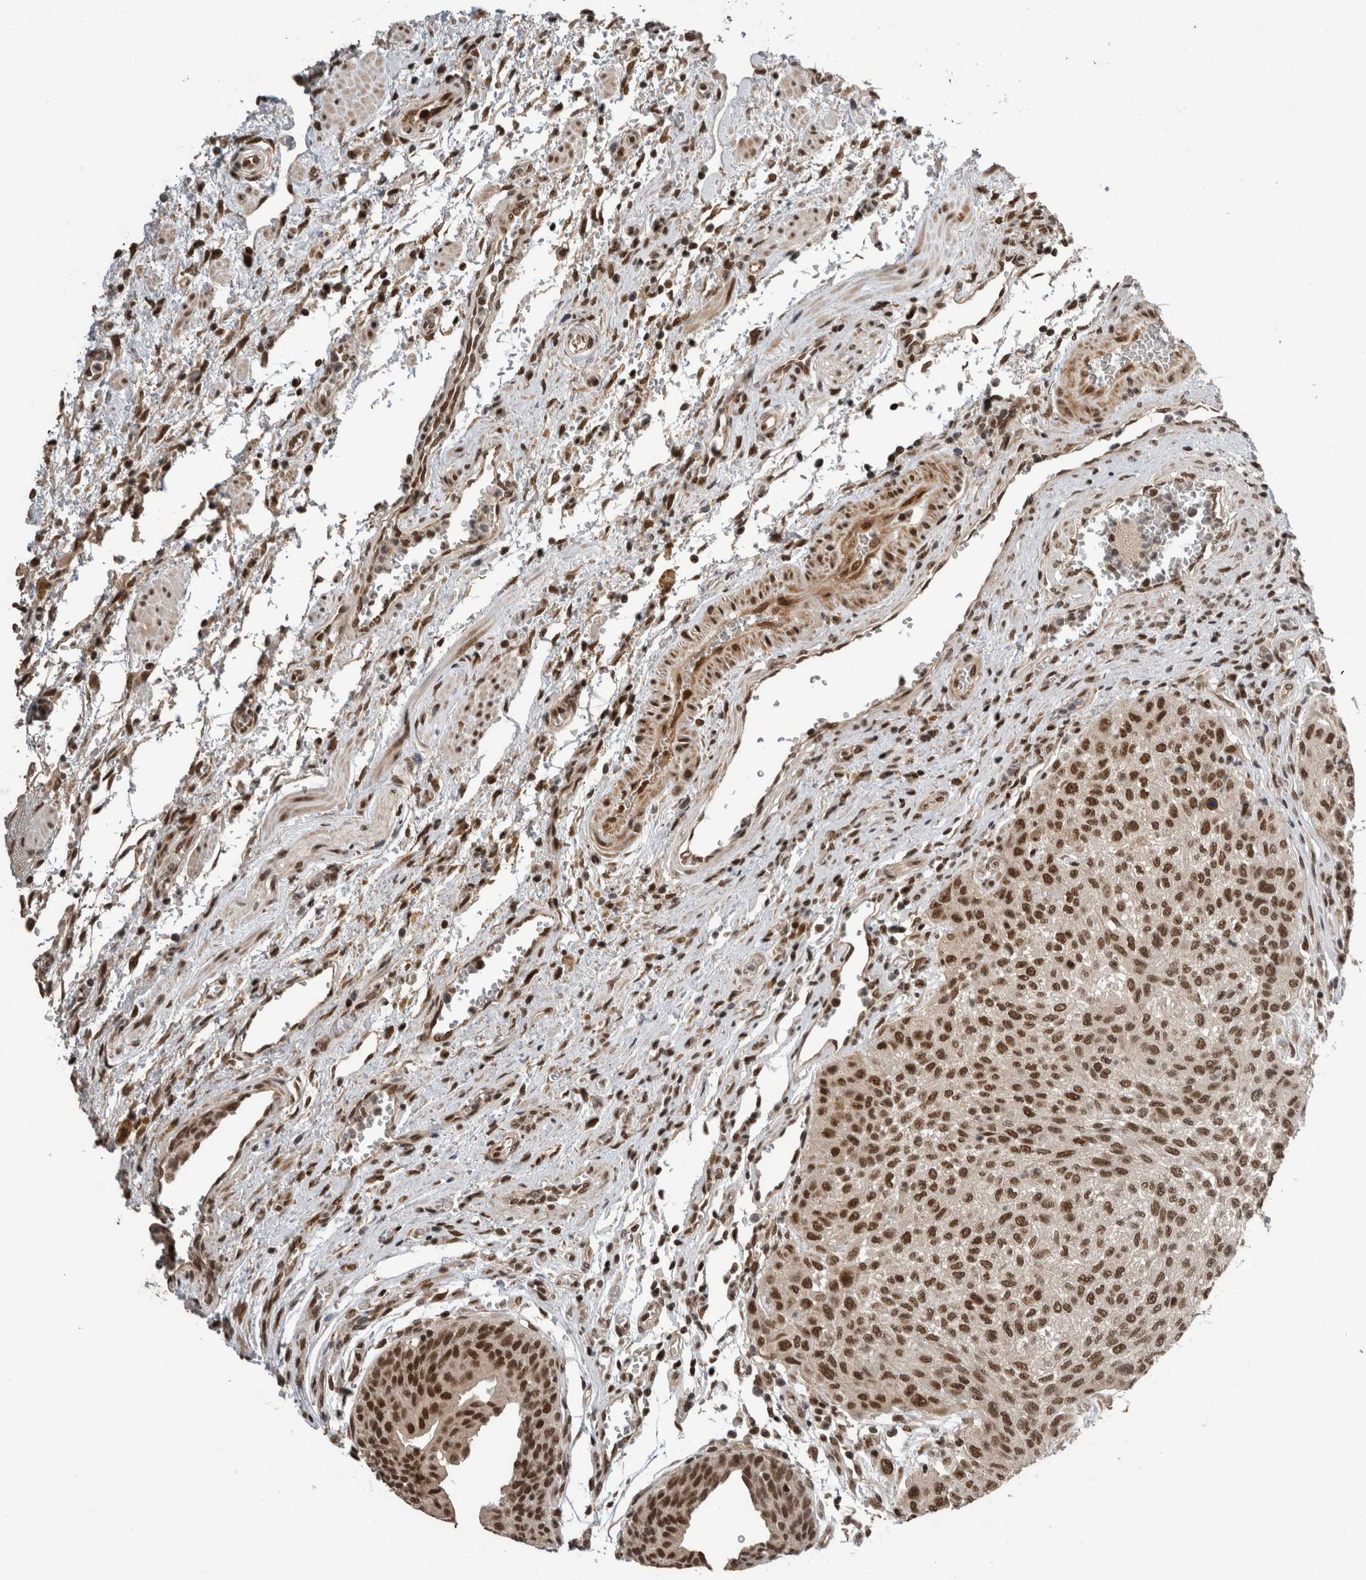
{"staining": {"intensity": "strong", "quantity": ">75%", "location": "nuclear"}, "tissue": "urothelial cancer", "cell_type": "Tumor cells", "image_type": "cancer", "snomed": [{"axis": "morphology", "description": "Urothelial carcinoma, Low grade"}, {"axis": "morphology", "description": "Urothelial carcinoma, High grade"}, {"axis": "topography", "description": "Urinary bladder"}], "caption": "The histopathology image displays immunohistochemical staining of high-grade urothelial carcinoma. There is strong nuclear expression is present in approximately >75% of tumor cells.", "gene": "CPSF2", "patient": {"sex": "male", "age": 35}}